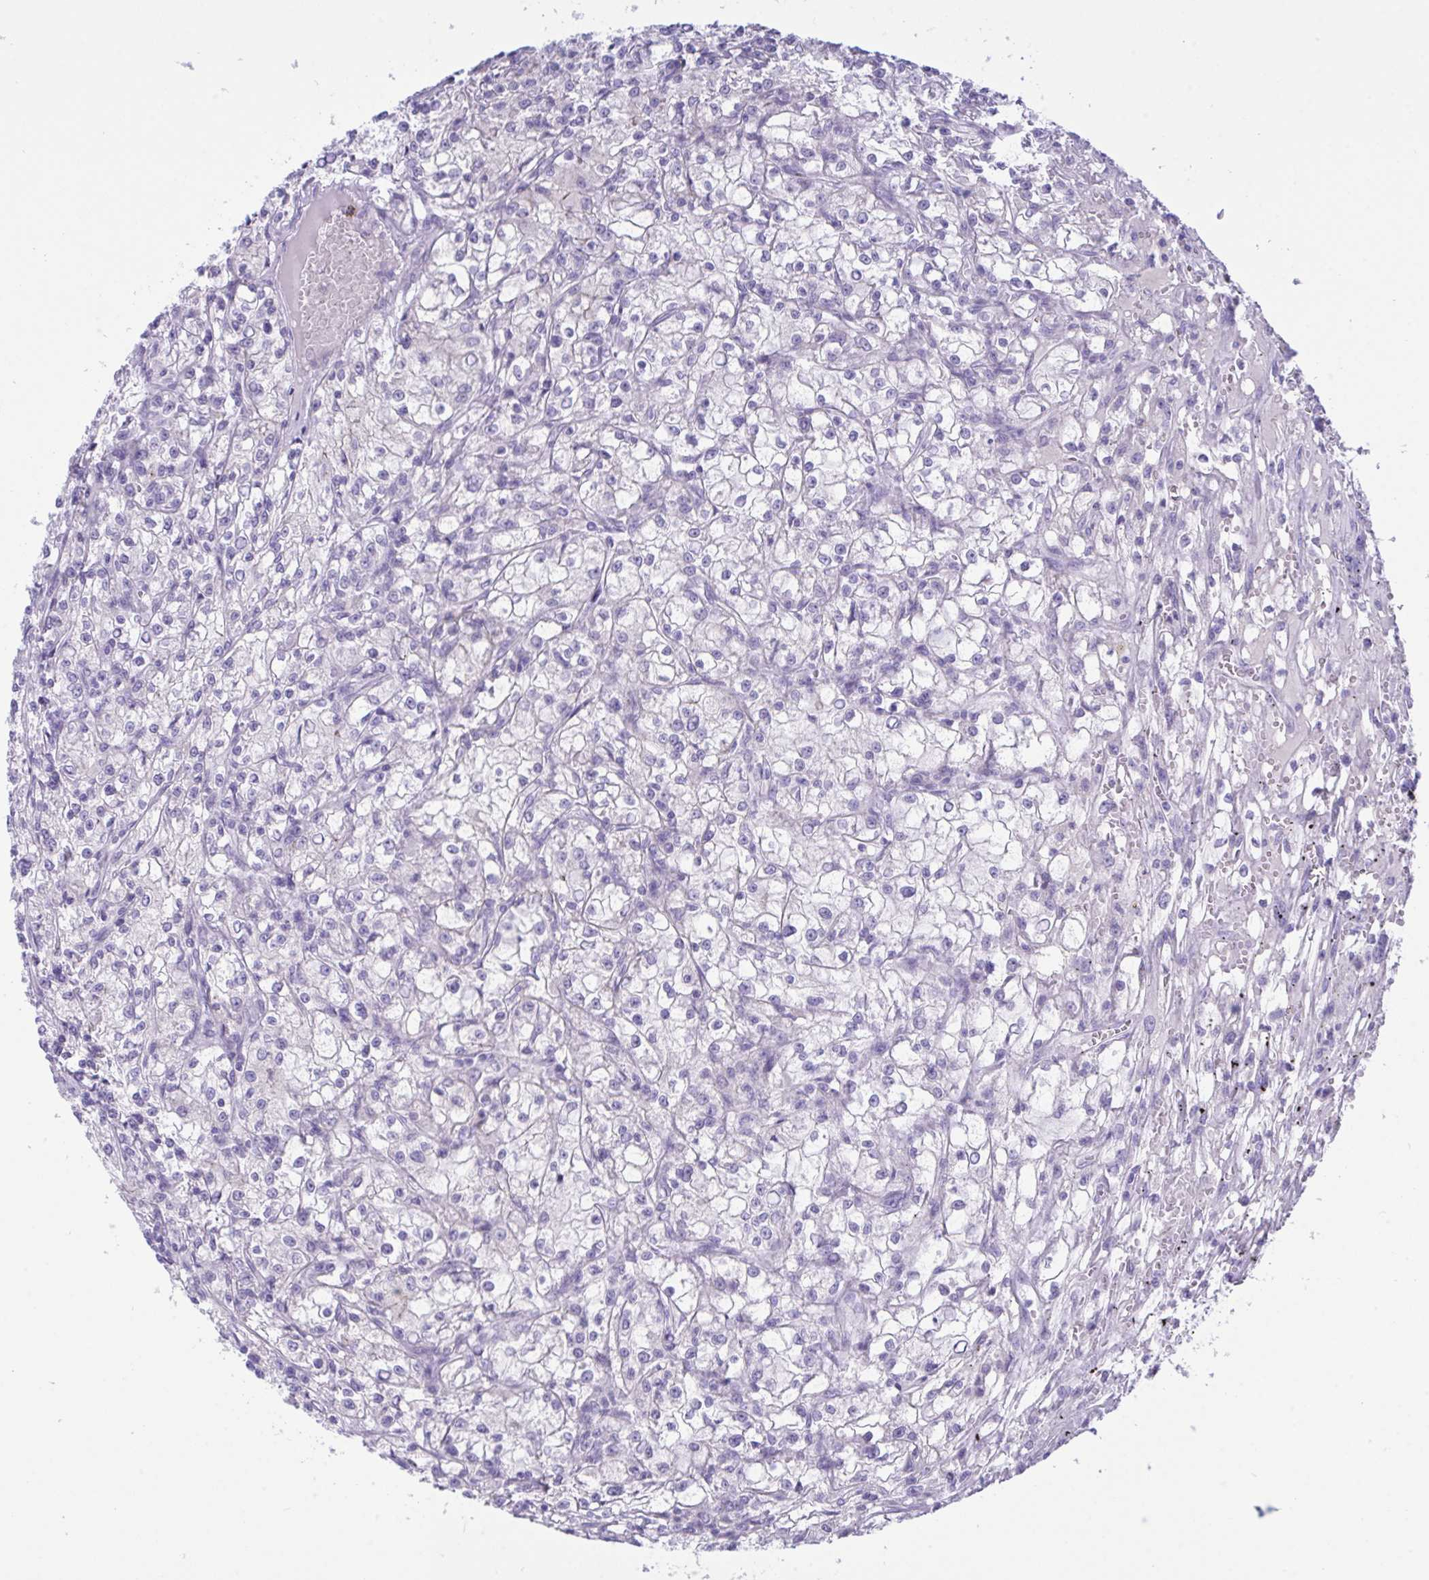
{"staining": {"intensity": "negative", "quantity": "none", "location": "none"}, "tissue": "renal cancer", "cell_type": "Tumor cells", "image_type": "cancer", "snomed": [{"axis": "morphology", "description": "Adenocarcinoma, NOS"}, {"axis": "topography", "description": "Kidney"}], "caption": "This is an immunohistochemistry (IHC) photomicrograph of human renal adenocarcinoma. There is no staining in tumor cells.", "gene": "GLB1L2", "patient": {"sex": "female", "age": 59}}